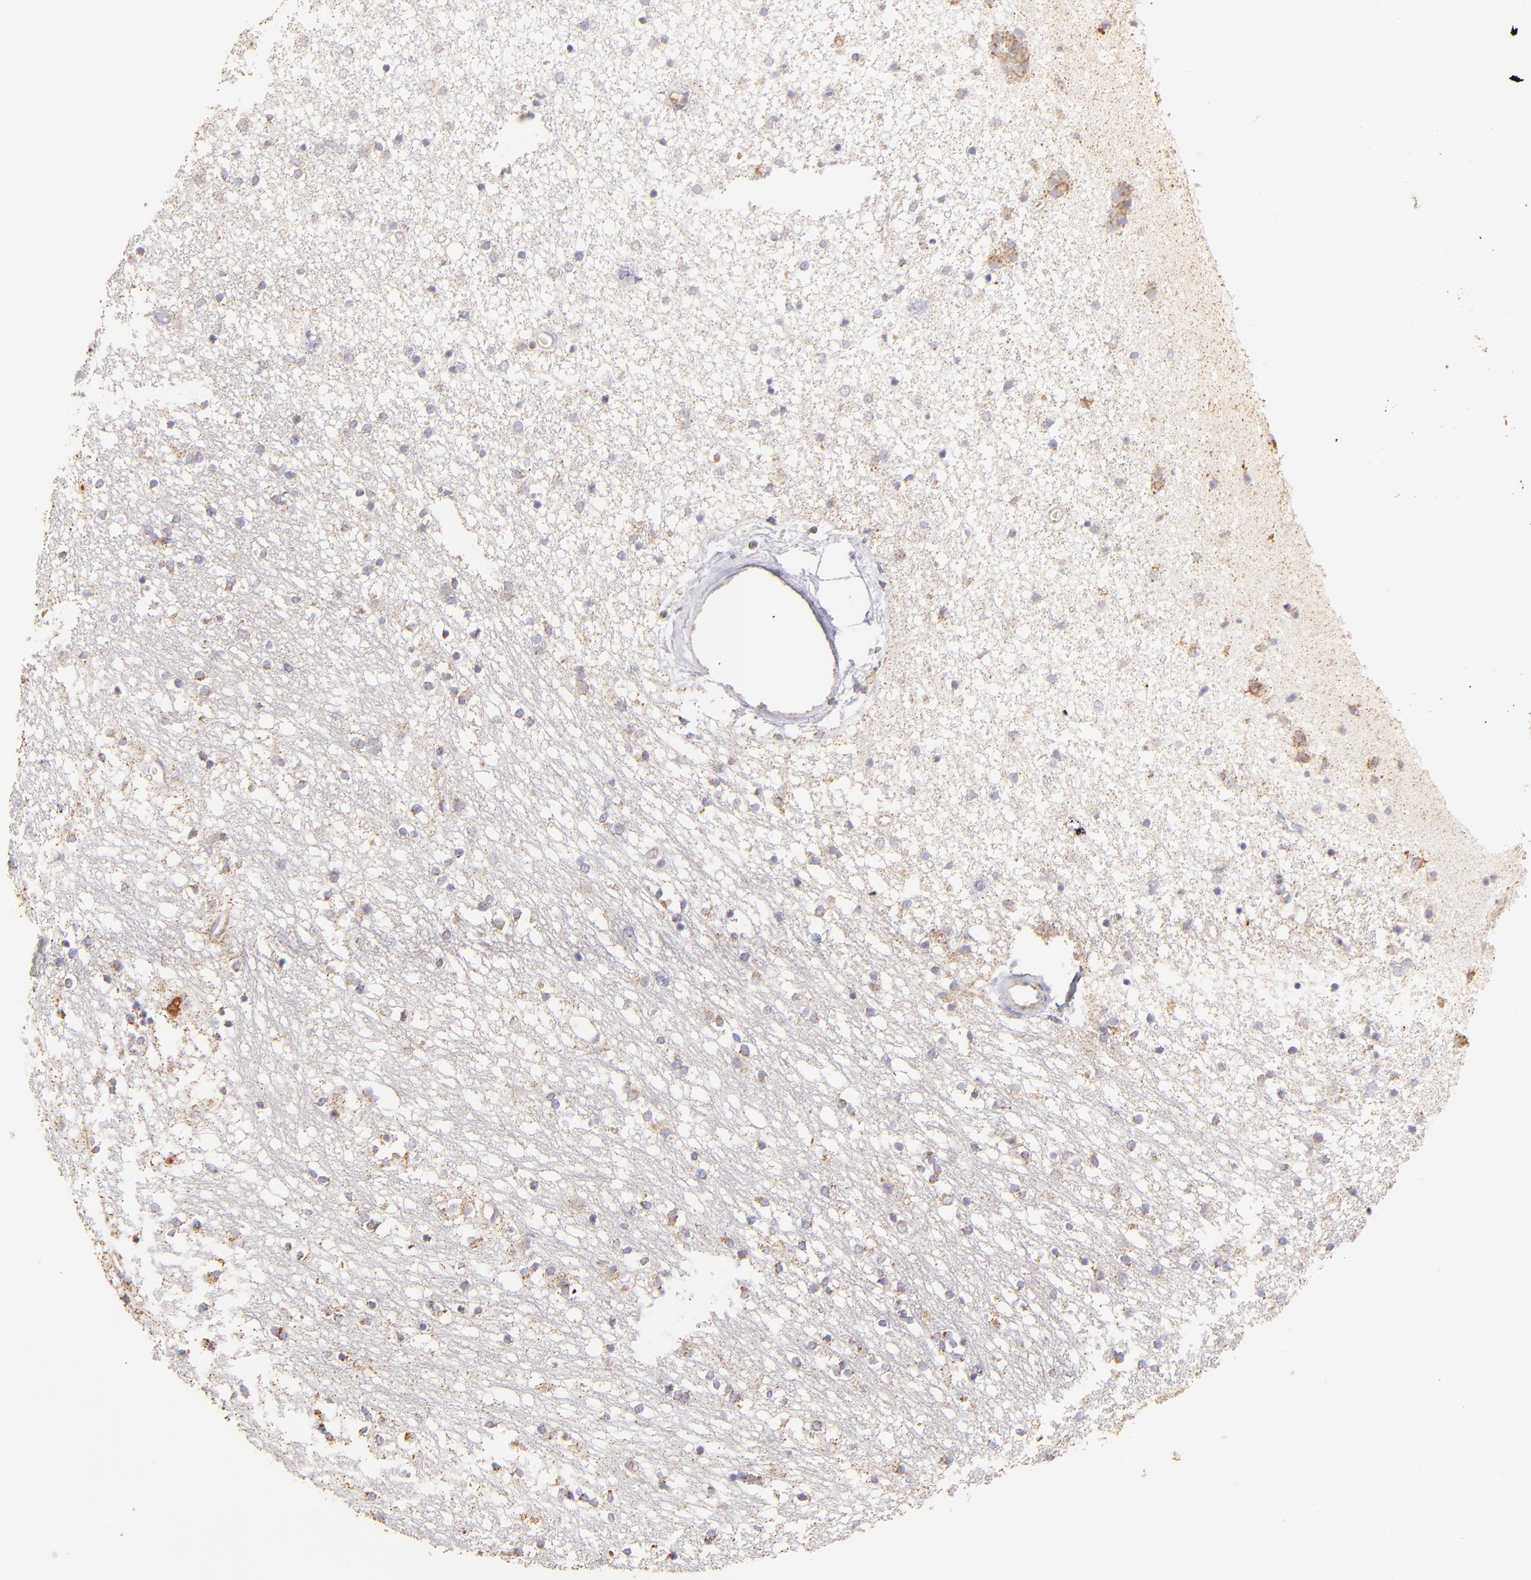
{"staining": {"intensity": "weak", "quantity": "<25%", "location": "cytoplasmic/membranous"}, "tissue": "caudate", "cell_type": "Glial cells", "image_type": "normal", "snomed": [{"axis": "morphology", "description": "Normal tissue, NOS"}, {"axis": "topography", "description": "Lateral ventricle wall"}], "caption": "Immunohistochemical staining of benign human caudate shows no significant staining in glial cells. (IHC, brightfield microscopy, high magnification).", "gene": "CFB", "patient": {"sex": "female", "age": 54}}